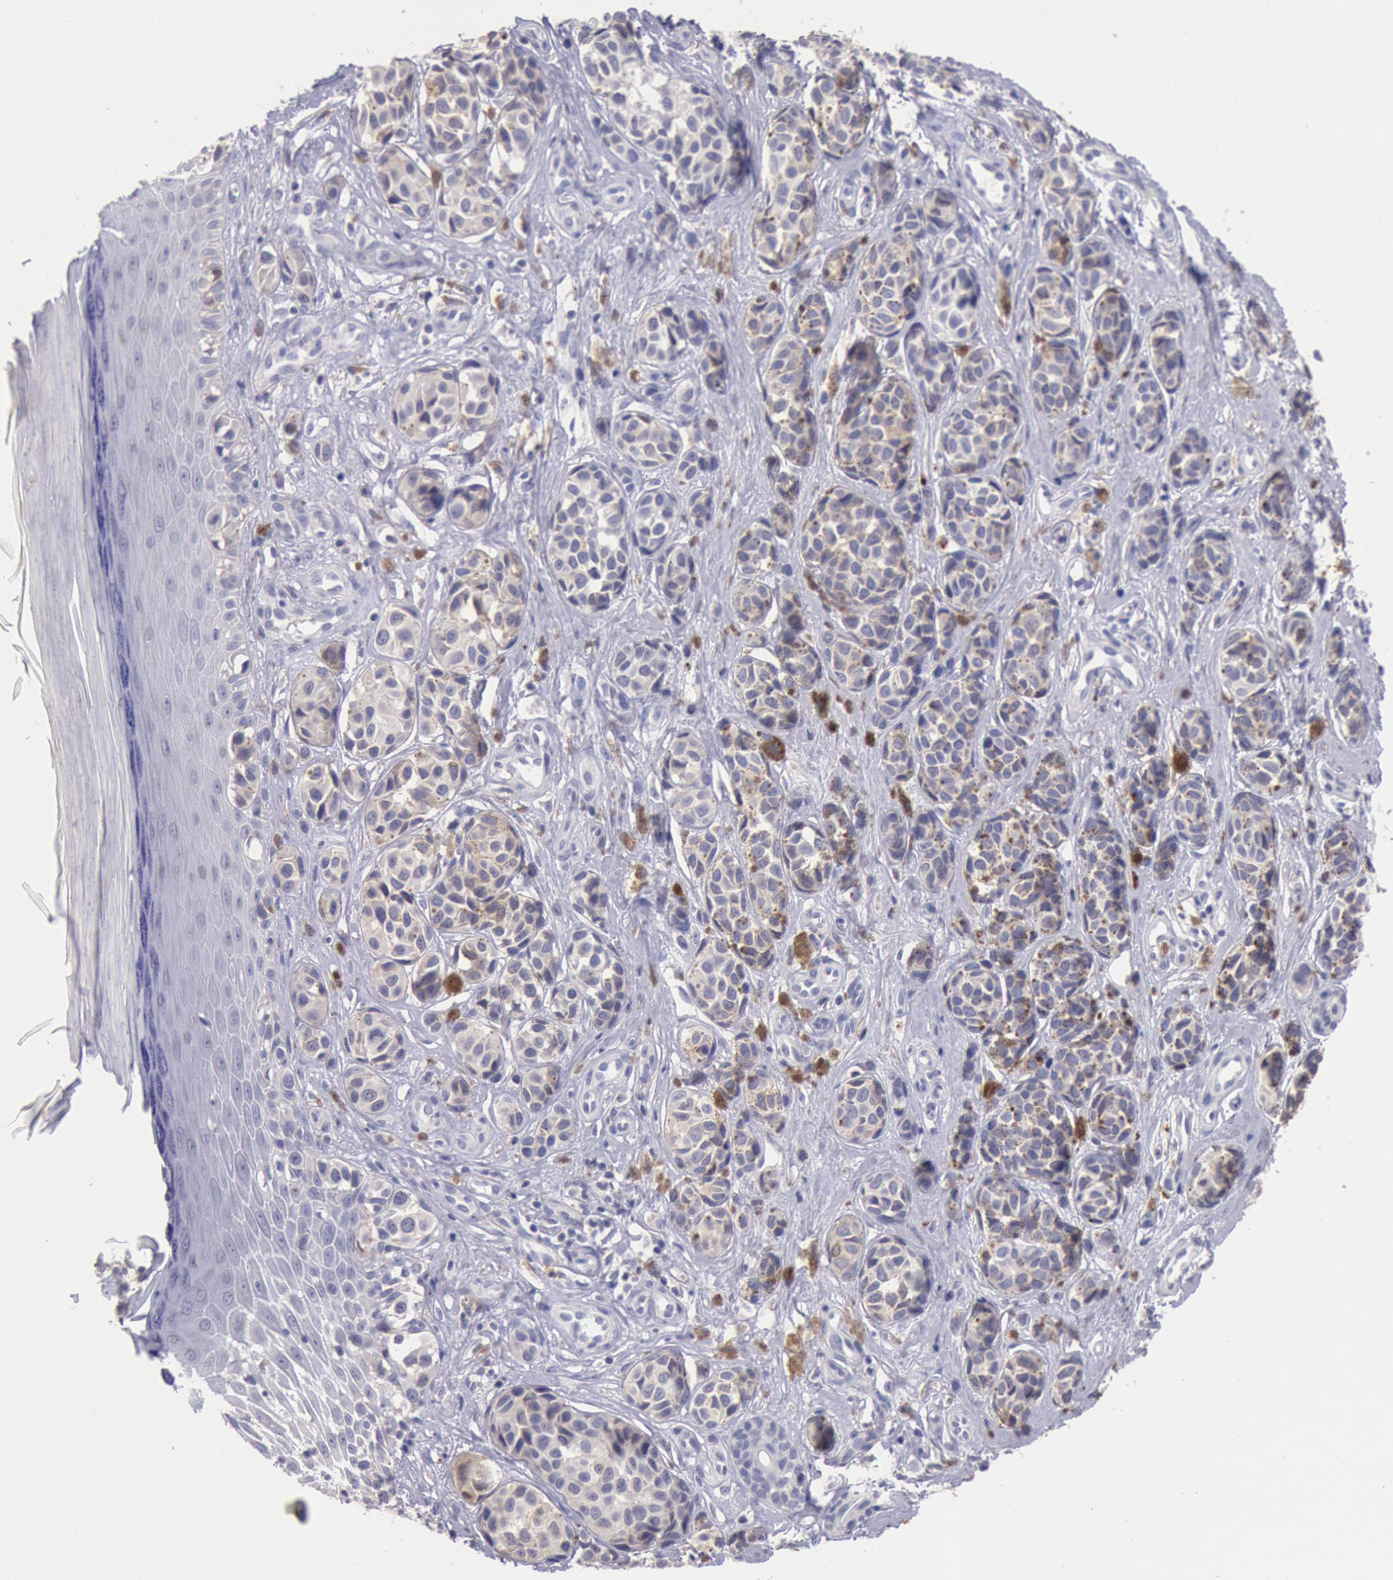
{"staining": {"intensity": "weak", "quantity": ">75%", "location": "cytoplasmic/membranous"}, "tissue": "melanoma", "cell_type": "Tumor cells", "image_type": "cancer", "snomed": [{"axis": "morphology", "description": "Malignant melanoma, NOS"}, {"axis": "topography", "description": "Skin"}], "caption": "Protein expression analysis of melanoma demonstrates weak cytoplasmic/membranous positivity in about >75% of tumor cells.", "gene": "GAL3ST1", "patient": {"sex": "male", "age": 79}}